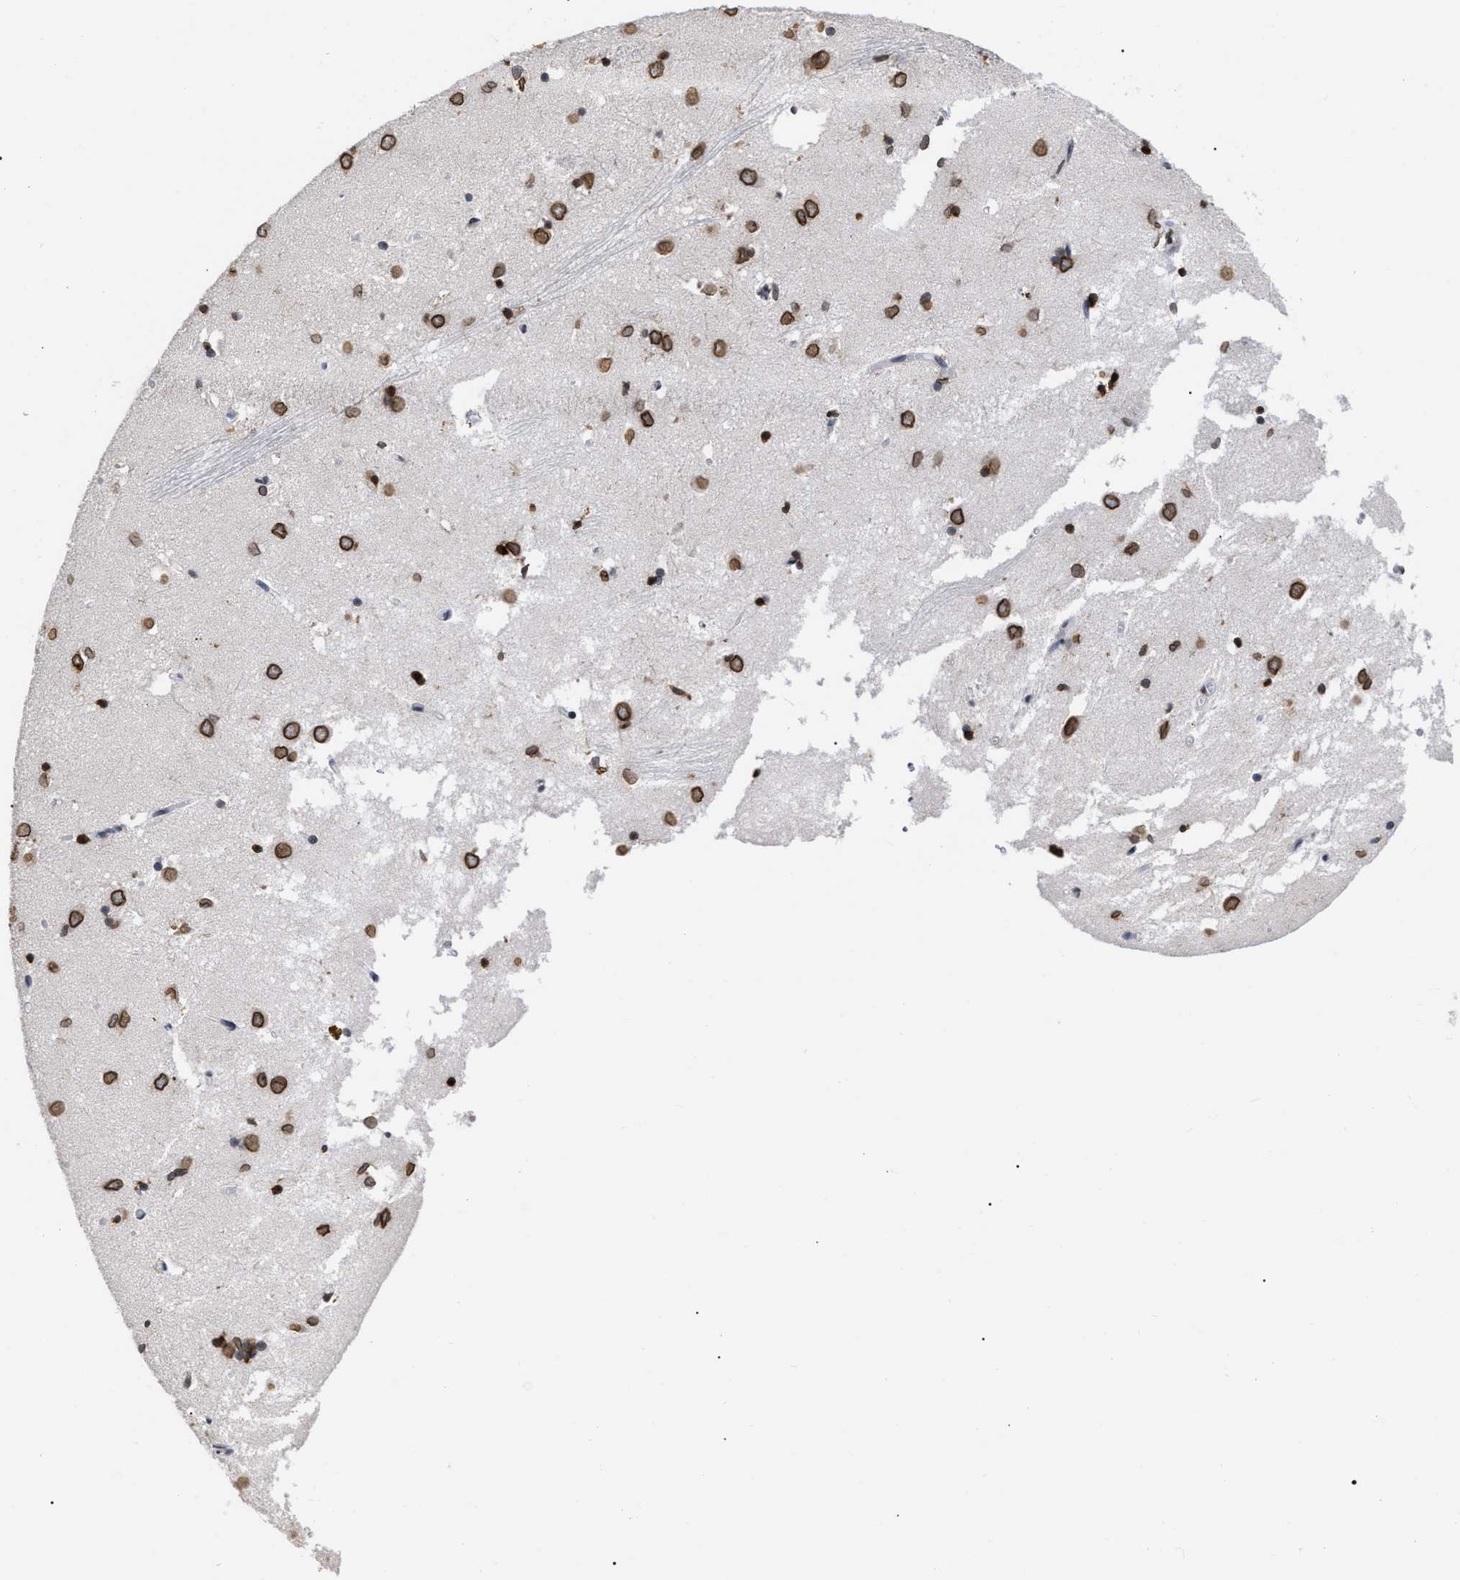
{"staining": {"intensity": "moderate", "quantity": "25%-75%", "location": "cytoplasmic/membranous,nuclear"}, "tissue": "caudate", "cell_type": "Glial cells", "image_type": "normal", "snomed": [{"axis": "morphology", "description": "Normal tissue, NOS"}, {"axis": "topography", "description": "Lateral ventricle wall"}], "caption": "This micrograph reveals immunohistochemistry (IHC) staining of benign caudate, with medium moderate cytoplasmic/membranous,nuclear positivity in about 25%-75% of glial cells.", "gene": "TPR", "patient": {"sex": "female", "age": 19}}